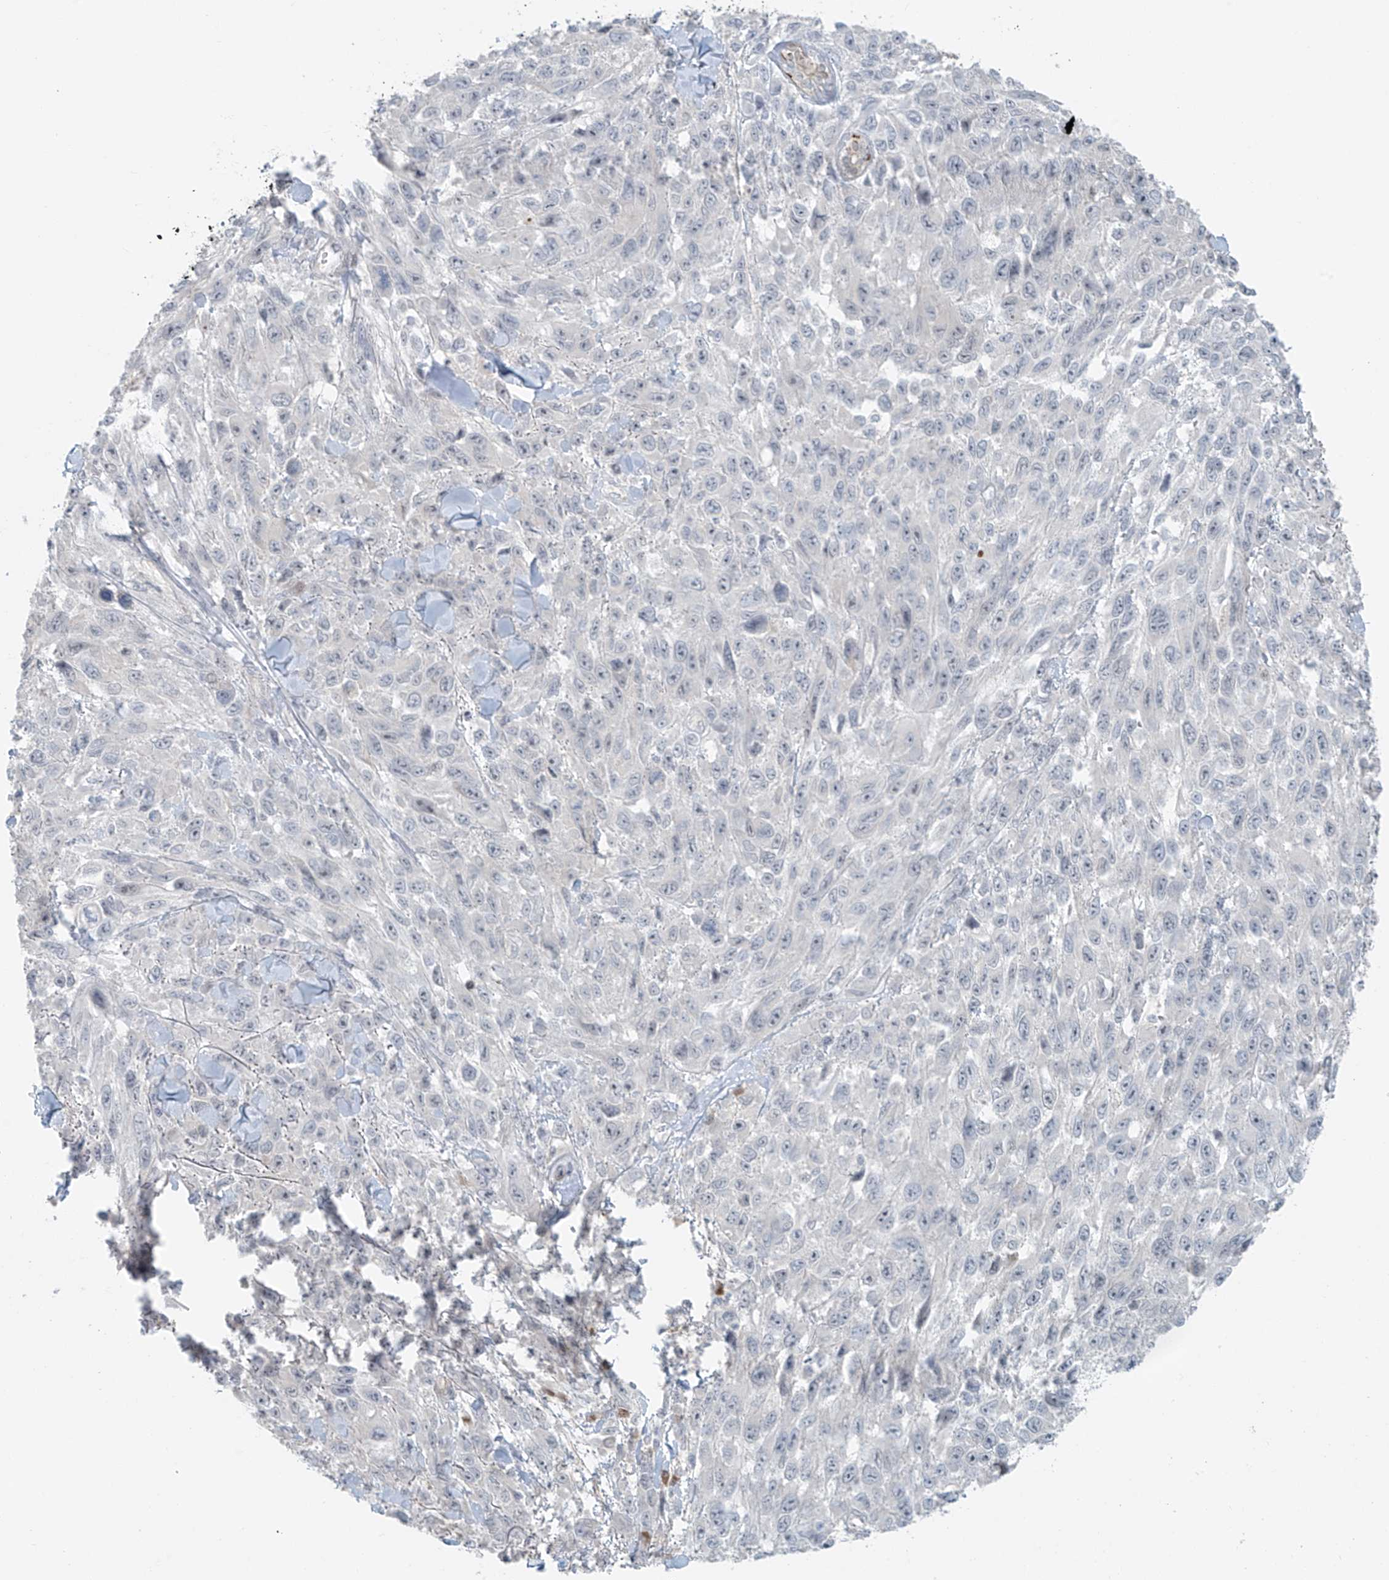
{"staining": {"intensity": "negative", "quantity": "none", "location": "none"}, "tissue": "melanoma", "cell_type": "Tumor cells", "image_type": "cancer", "snomed": [{"axis": "morphology", "description": "Malignant melanoma, NOS"}, {"axis": "topography", "description": "Skin"}], "caption": "Protein analysis of melanoma shows no significant expression in tumor cells.", "gene": "RASGEF1A", "patient": {"sex": "female", "age": 96}}